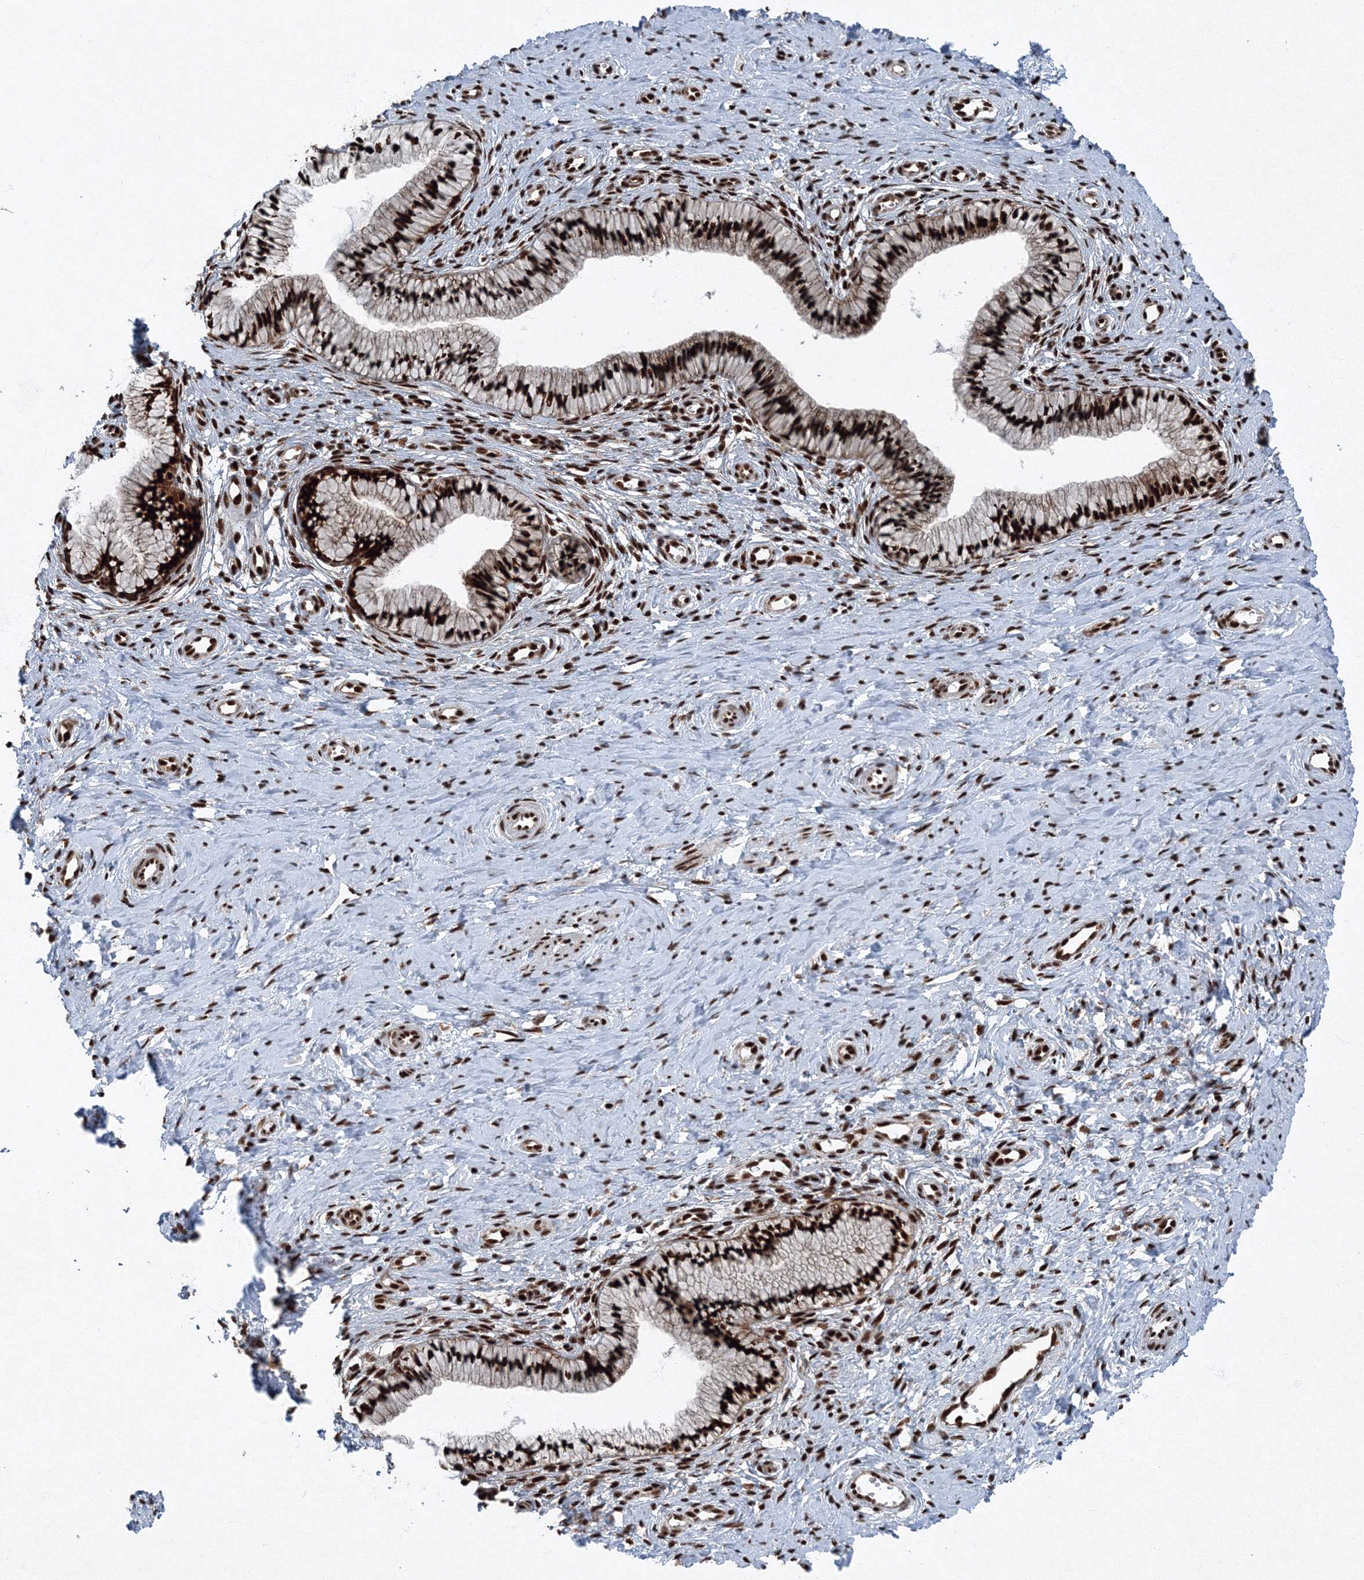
{"staining": {"intensity": "strong", "quantity": ">75%", "location": "nuclear"}, "tissue": "cervix", "cell_type": "Glandular cells", "image_type": "normal", "snomed": [{"axis": "morphology", "description": "Normal tissue, NOS"}, {"axis": "topography", "description": "Cervix"}], "caption": "About >75% of glandular cells in unremarkable cervix demonstrate strong nuclear protein expression as visualized by brown immunohistochemical staining.", "gene": "SNRPC", "patient": {"sex": "female", "age": 36}}